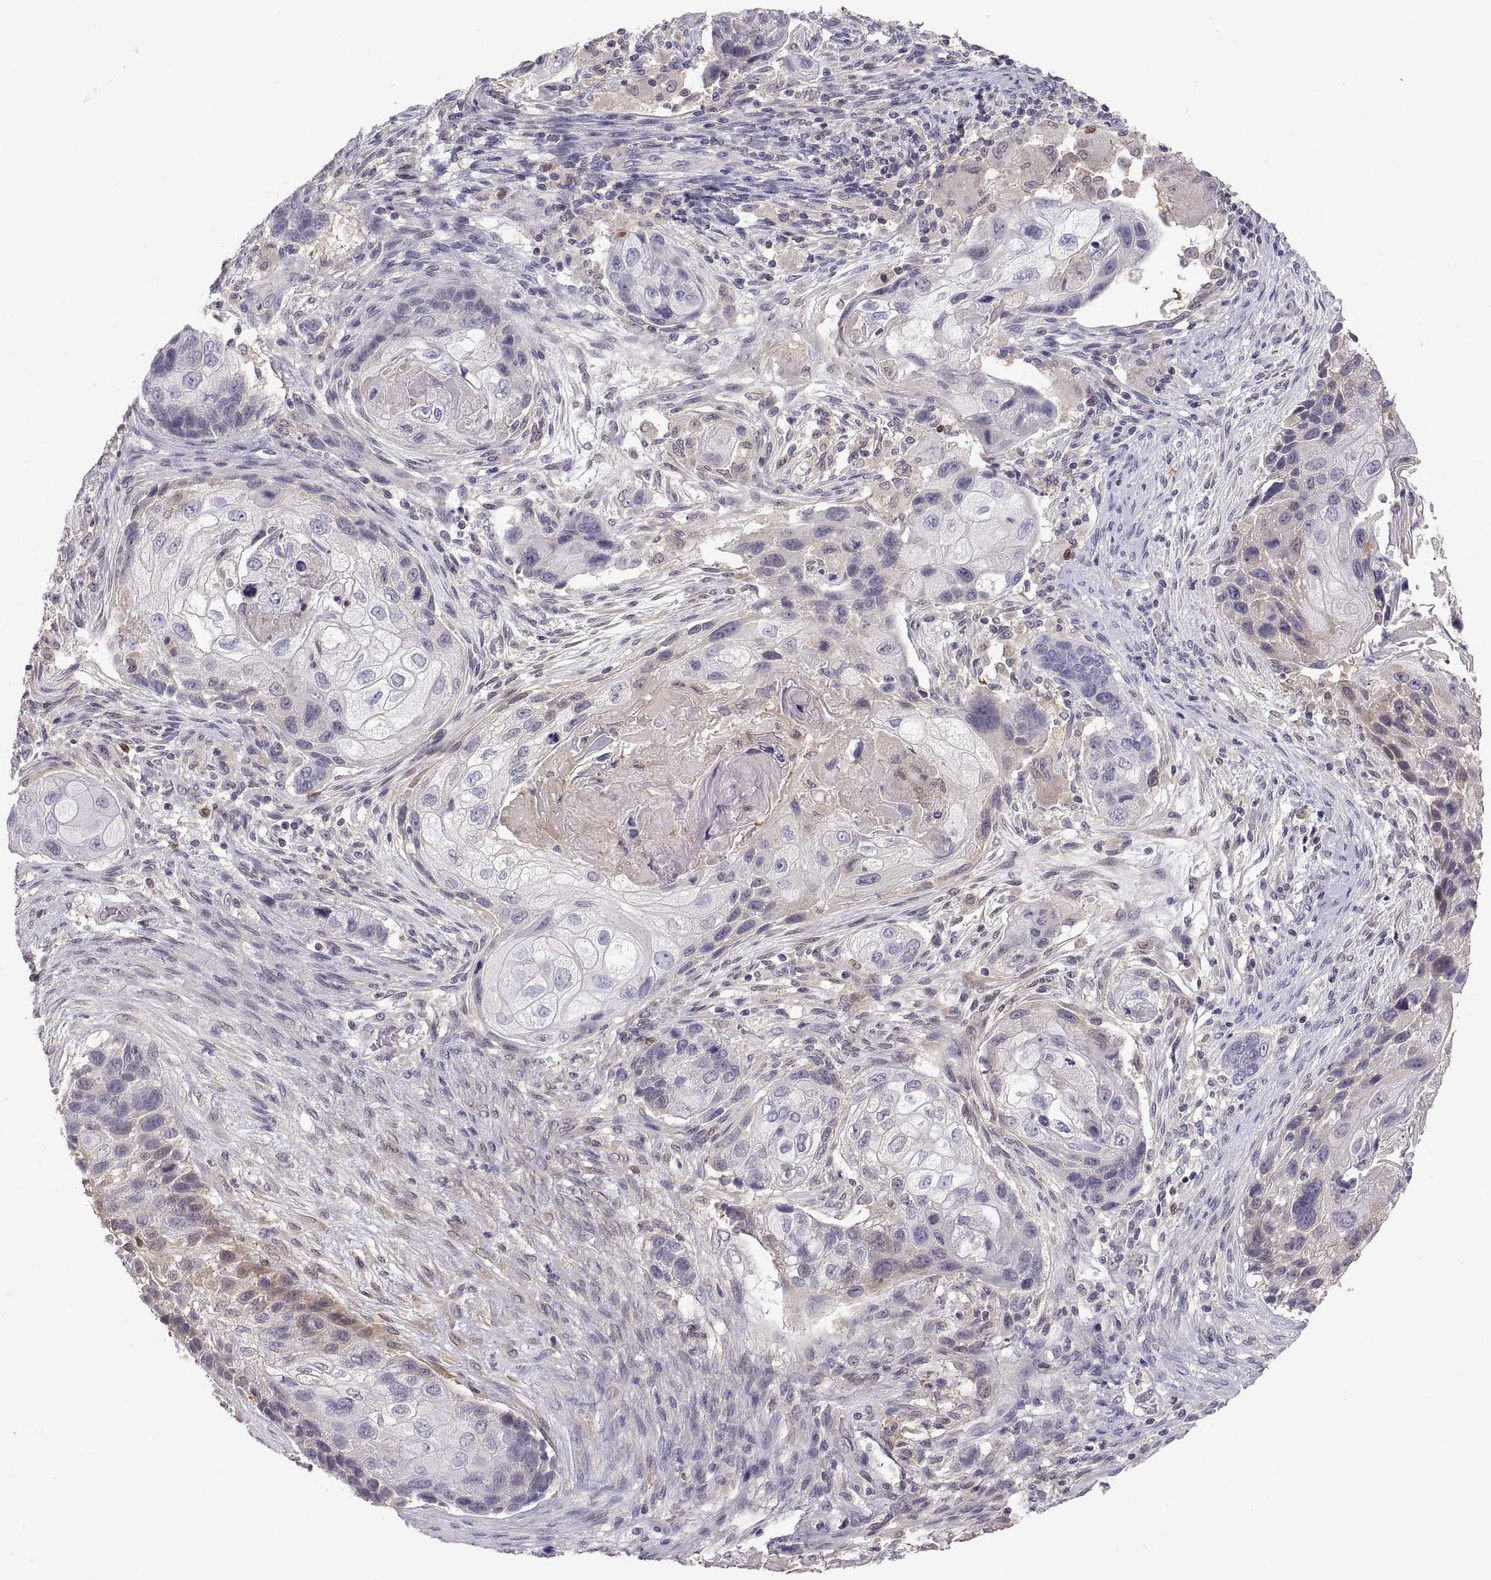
{"staining": {"intensity": "negative", "quantity": "none", "location": "none"}, "tissue": "lung cancer", "cell_type": "Tumor cells", "image_type": "cancer", "snomed": [{"axis": "morphology", "description": "Squamous cell carcinoma, NOS"}, {"axis": "topography", "description": "Lung"}], "caption": "An immunohistochemistry micrograph of squamous cell carcinoma (lung) is shown. There is no staining in tumor cells of squamous cell carcinoma (lung).", "gene": "FGF9", "patient": {"sex": "male", "age": 69}}